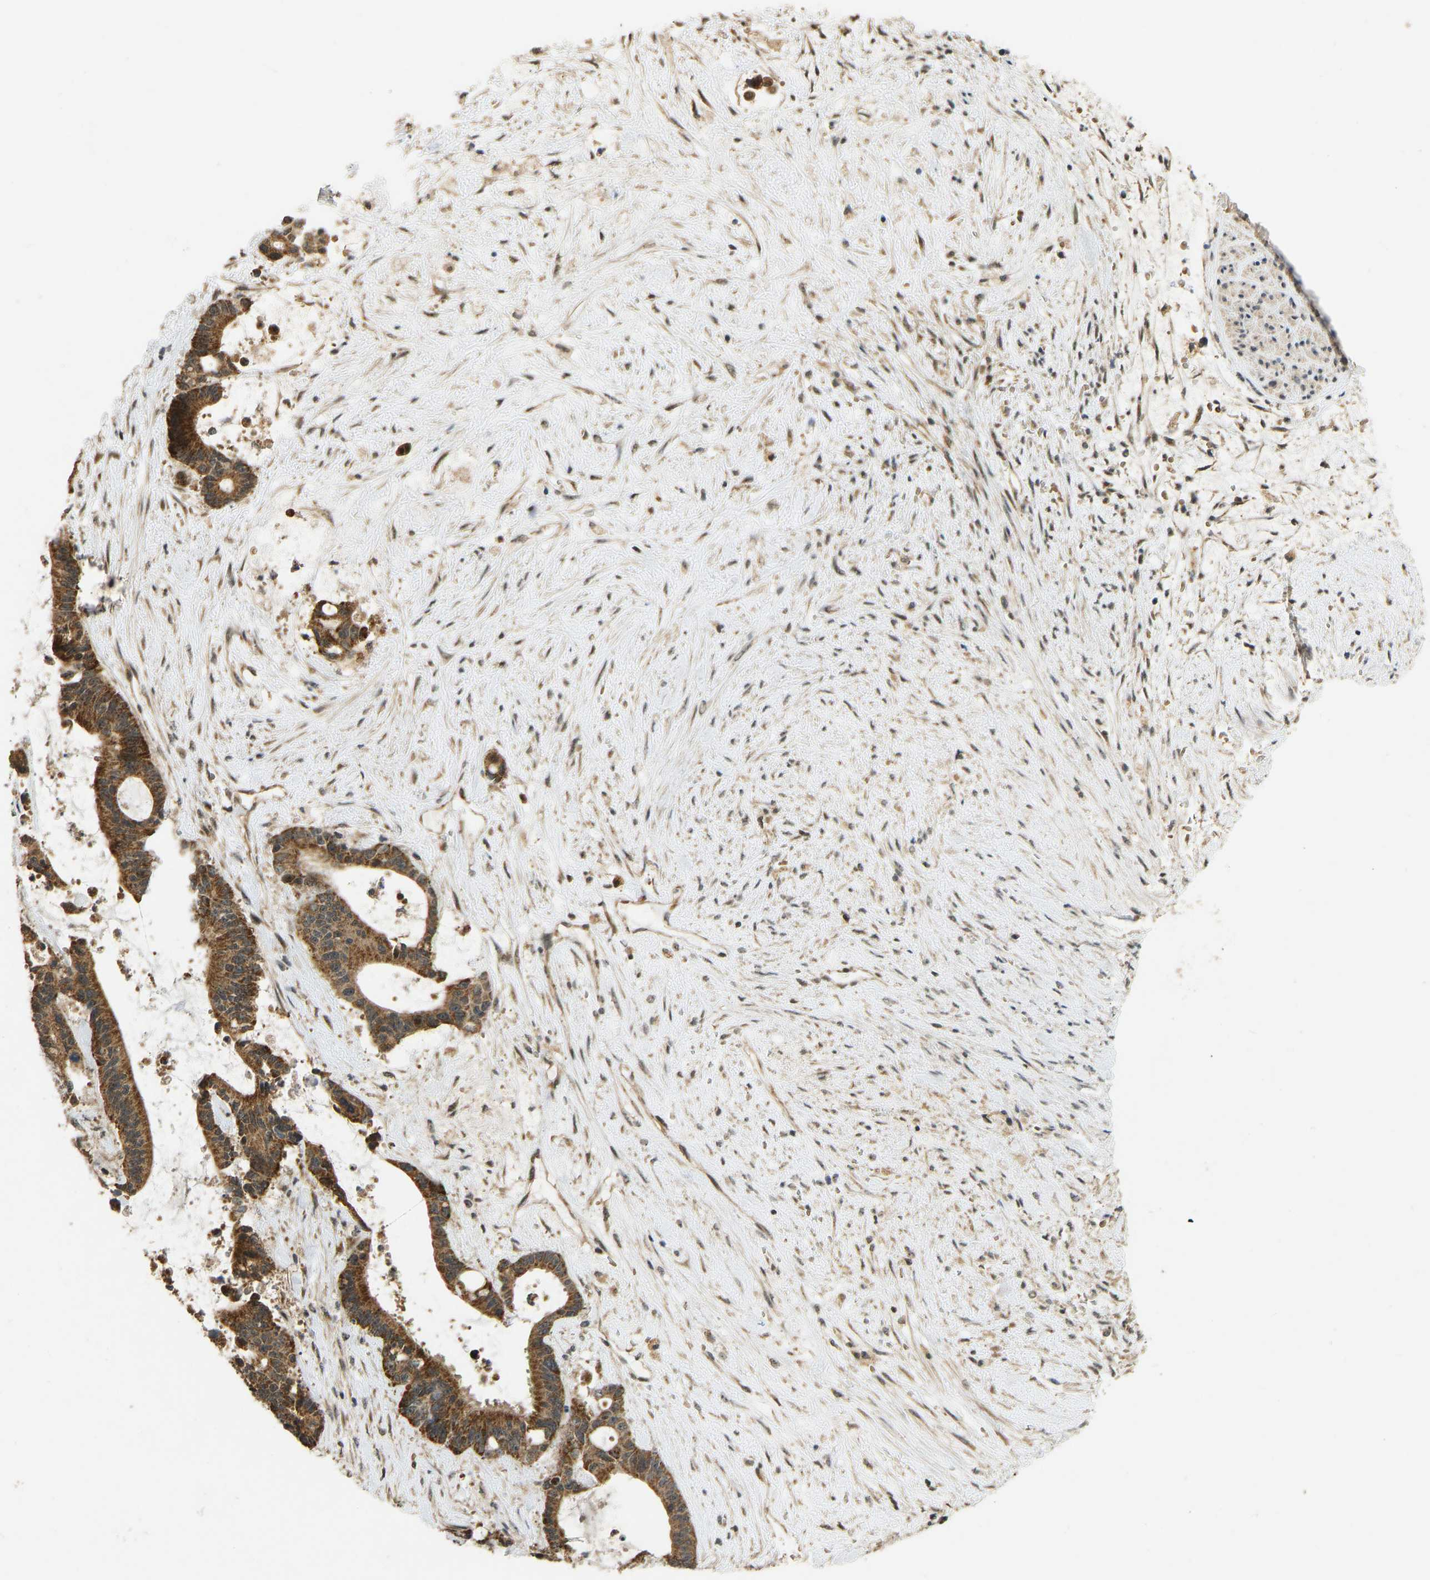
{"staining": {"intensity": "strong", "quantity": ">75%", "location": "cytoplasmic/membranous"}, "tissue": "liver cancer", "cell_type": "Tumor cells", "image_type": "cancer", "snomed": [{"axis": "morphology", "description": "Normal tissue, NOS"}, {"axis": "morphology", "description": "Cholangiocarcinoma"}, {"axis": "topography", "description": "Liver"}, {"axis": "topography", "description": "Peripheral nerve tissue"}], "caption": "Protein analysis of cholangiocarcinoma (liver) tissue exhibits strong cytoplasmic/membranous expression in approximately >75% of tumor cells.", "gene": "ACADS", "patient": {"sex": "female", "age": 73}}